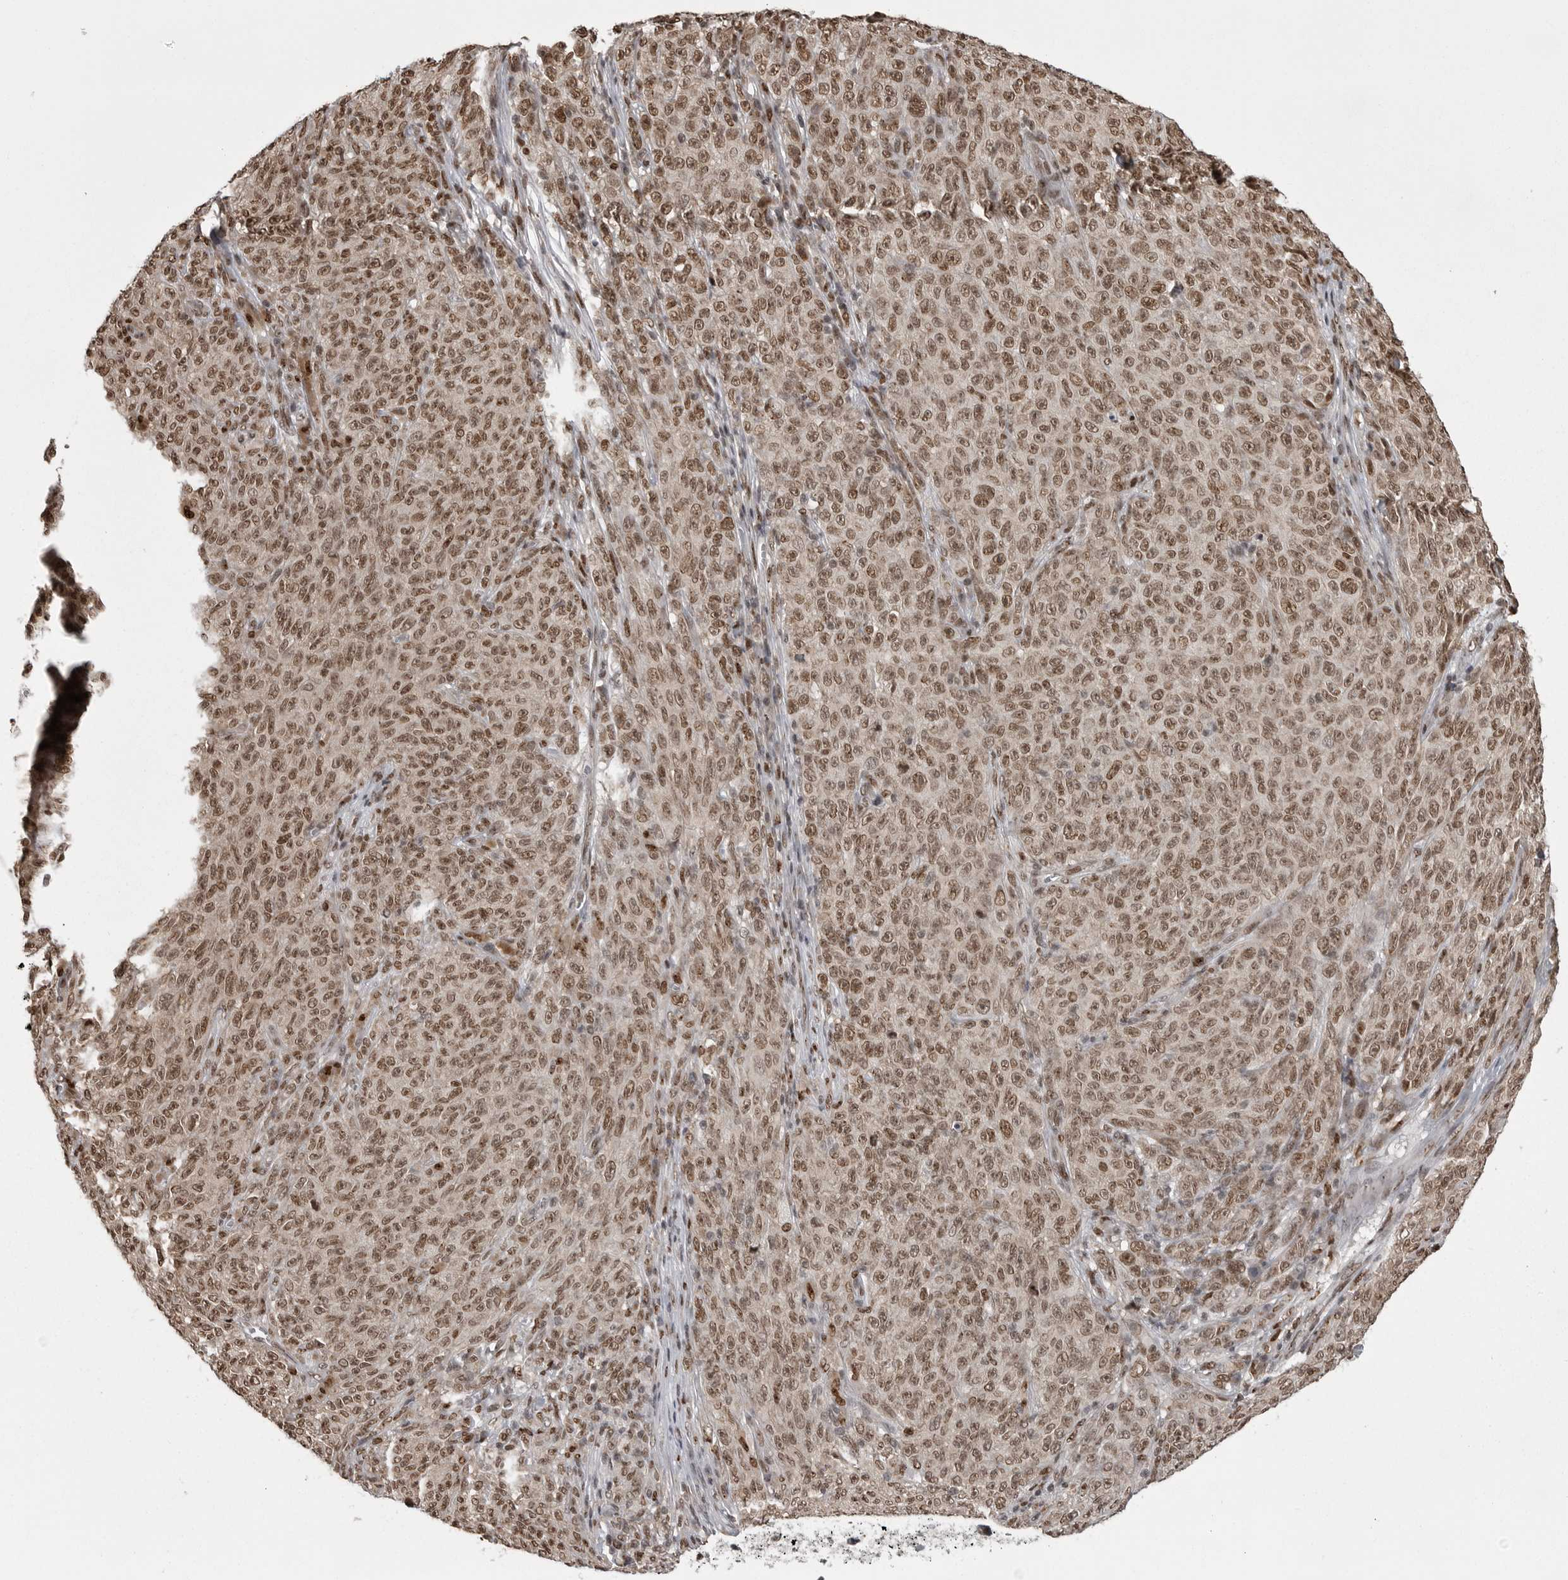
{"staining": {"intensity": "moderate", "quantity": ">75%", "location": "nuclear"}, "tissue": "melanoma", "cell_type": "Tumor cells", "image_type": "cancer", "snomed": [{"axis": "morphology", "description": "Malignant melanoma, NOS"}, {"axis": "topography", "description": "Skin"}], "caption": "Brown immunohistochemical staining in human melanoma shows moderate nuclear positivity in about >75% of tumor cells. (DAB IHC with brightfield microscopy, high magnification).", "gene": "YAF2", "patient": {"sex": "female", "age": 82}}